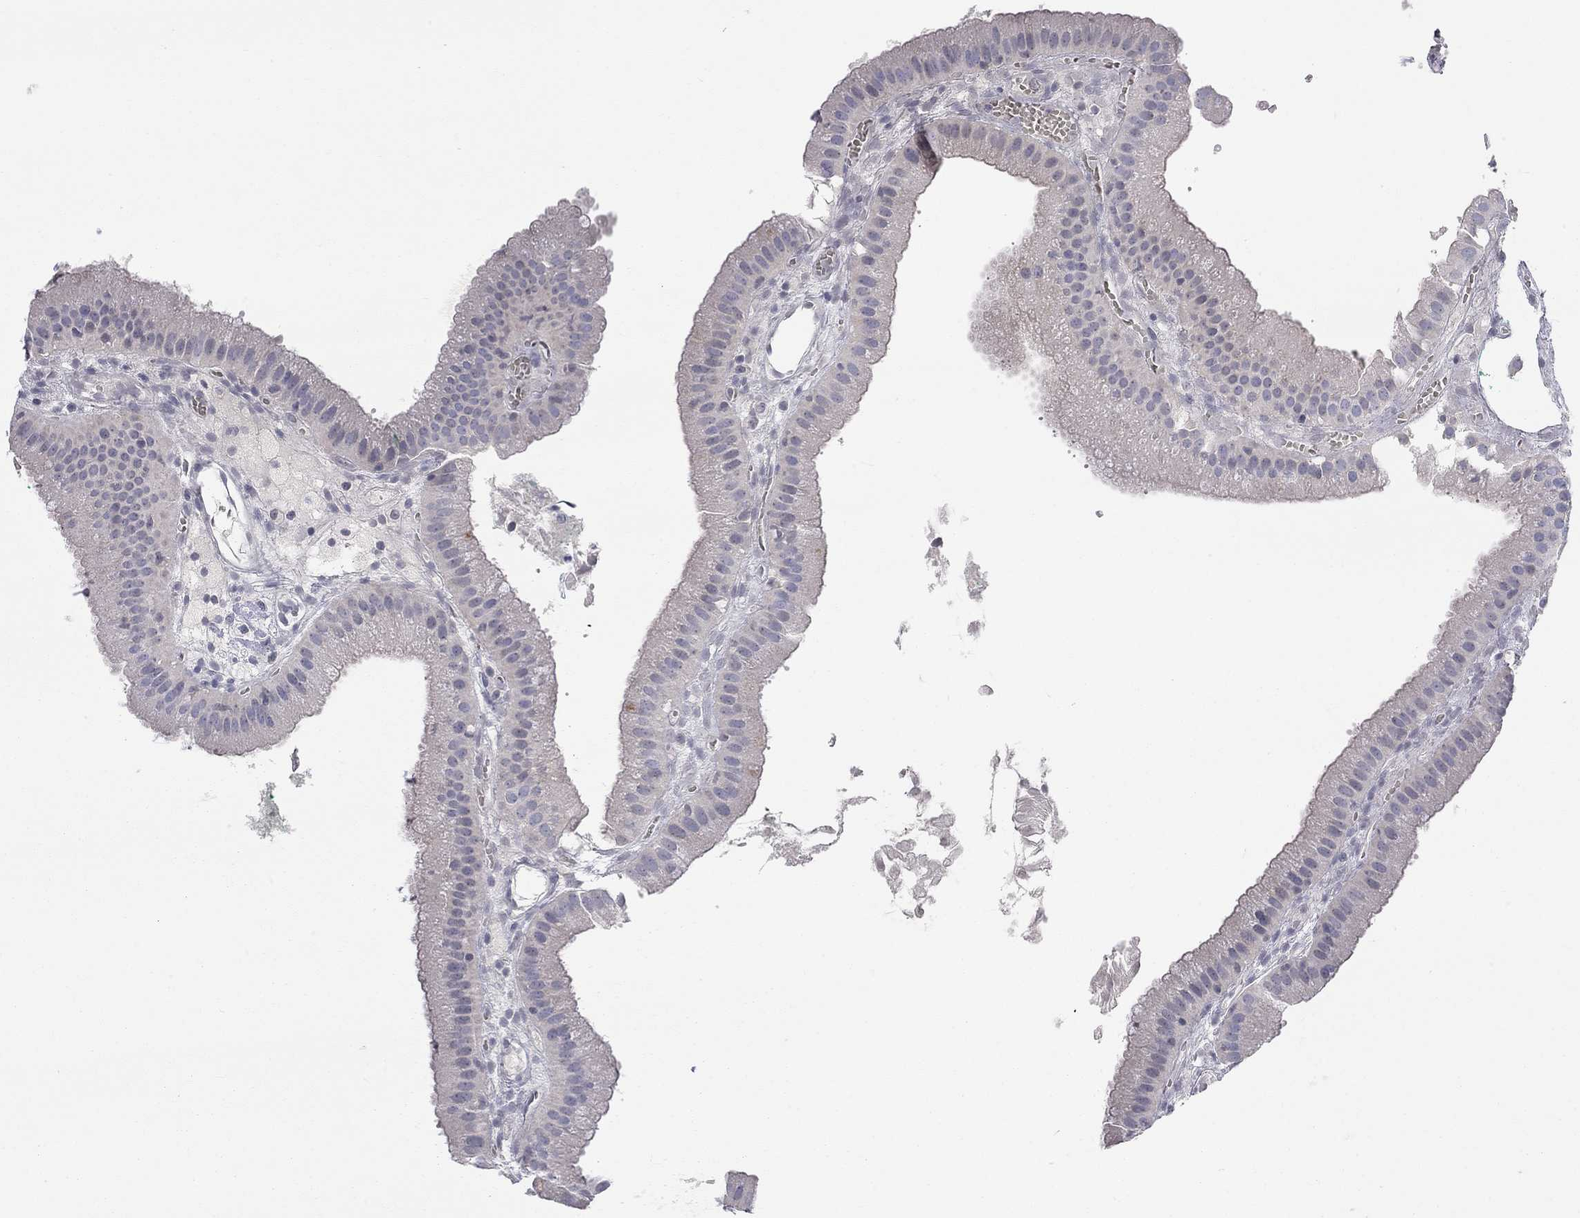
{"staining": {"intensity": "negative", "quantity": "none", "location": "none"}, "tissue": "gallbladder", "cell_type": "Glandular cells", "image_type": "normal", "snomed": [{"axis": "morphology", "description": "Normal tissue, NOS"}, {"axis": "topography", "description": "Gallbladder"}], "caption": "IHC image of benign gallbladder stained for a protein (brown), which exhibits no expression in glandular cells. The staining was performed using DAB (3,3'-diaminobenzidine) to visualize the protein expression in brown, while the nuclei were stained in blue with hematoxylin (Magnification: 20x).", "gene": "ST7L", "patient": {"sex": "male", "age": 67}}